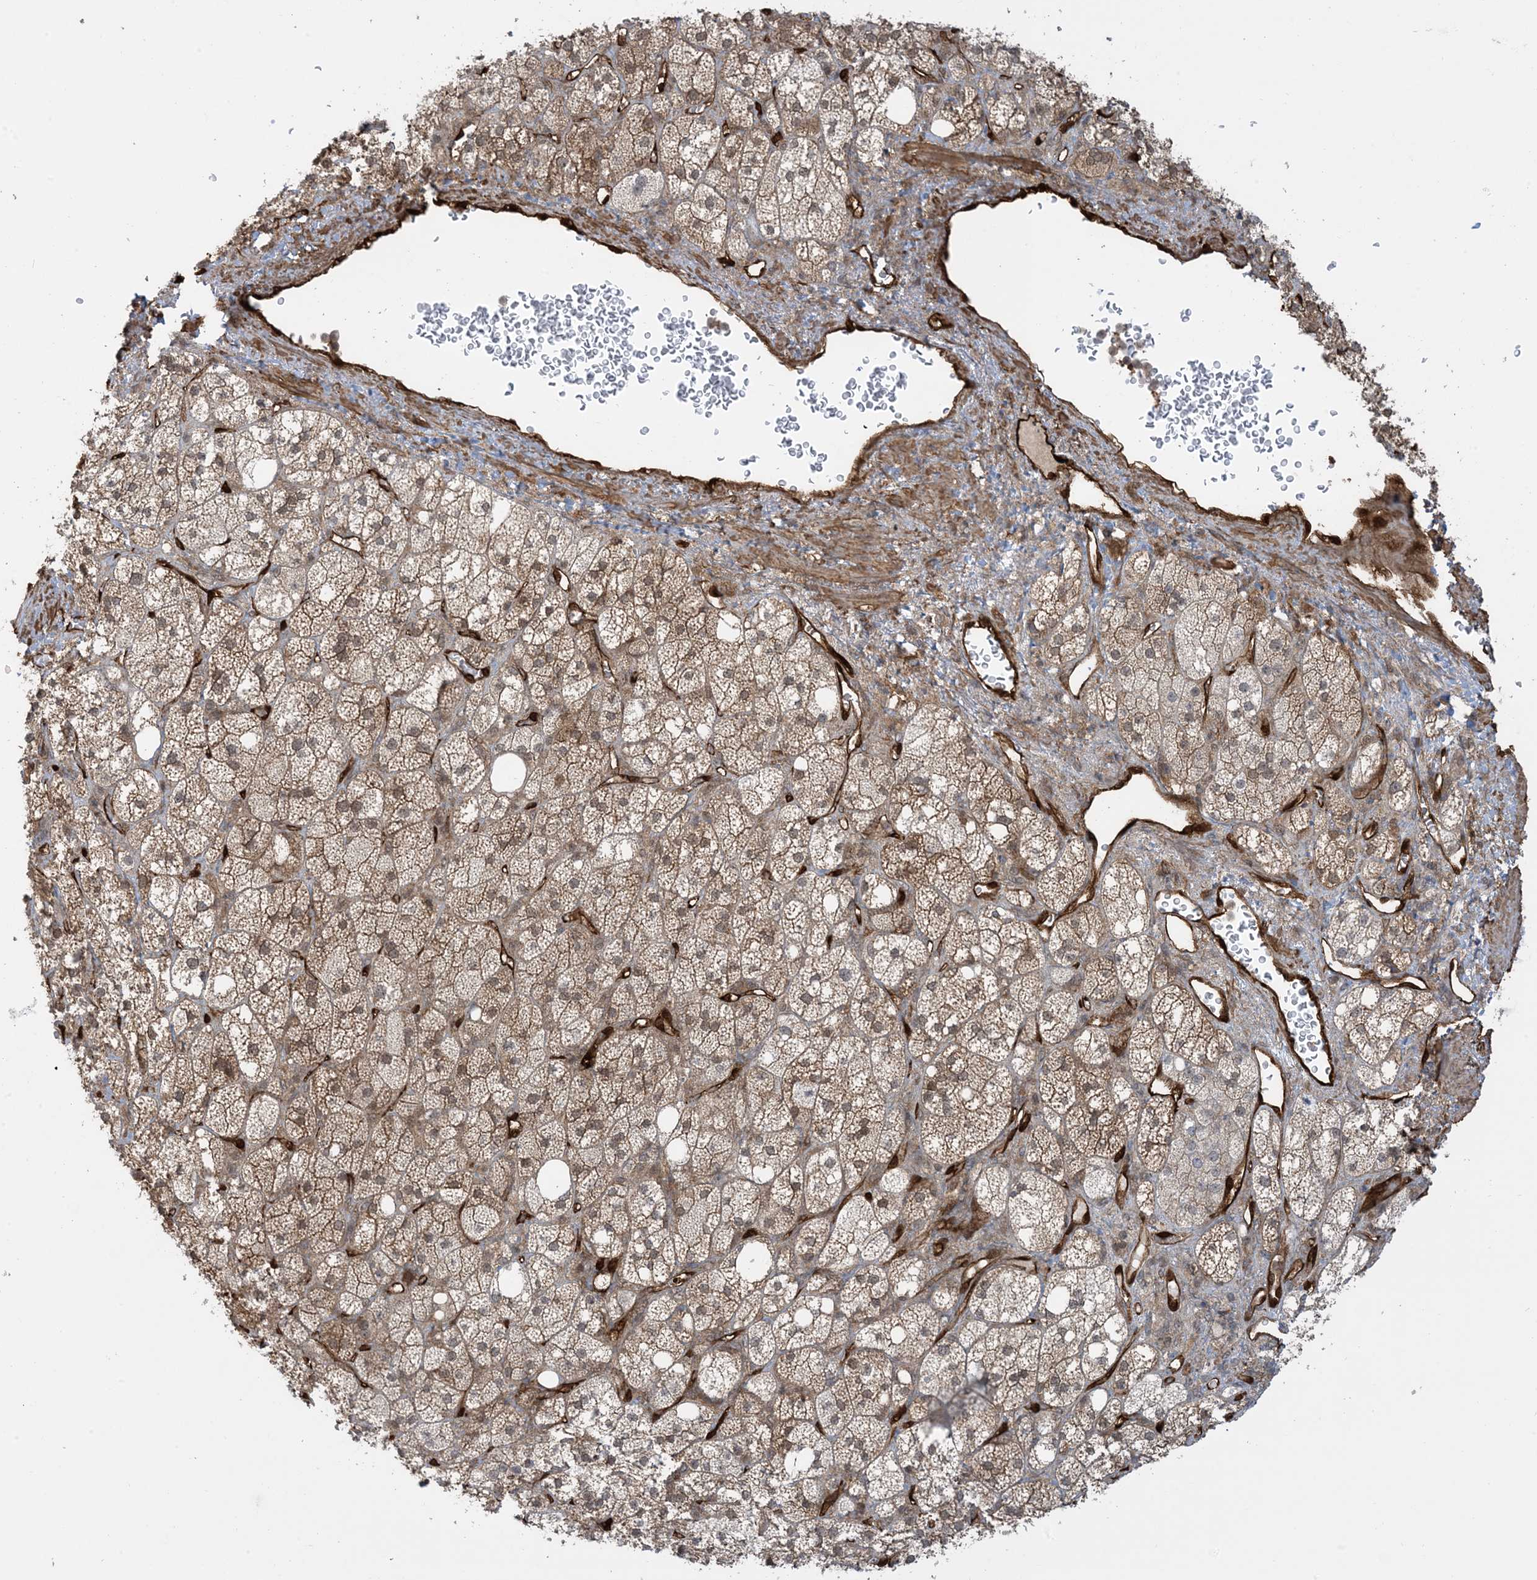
{"staining": {"intensity": "moderate", "quantity": ">75%", "location": "cytoplasmic/membranous"}, "tissue": "adrenal gland", "cell_type": "Glandular cells", "image_type": "normal", "snomed": [{"axis": "morphology", "description": "Normal tissue, NOS"}, {"axis": "topography", "description": "Adrenal gland"}], "caption": "Adrenal gland stained with a brown dye shows moderate cytoplasmic/membranous positive positivity in approximately >75% of glandular cells.", "gene": "PPM1F", "patient": {"sex": "male", "age": 61}}